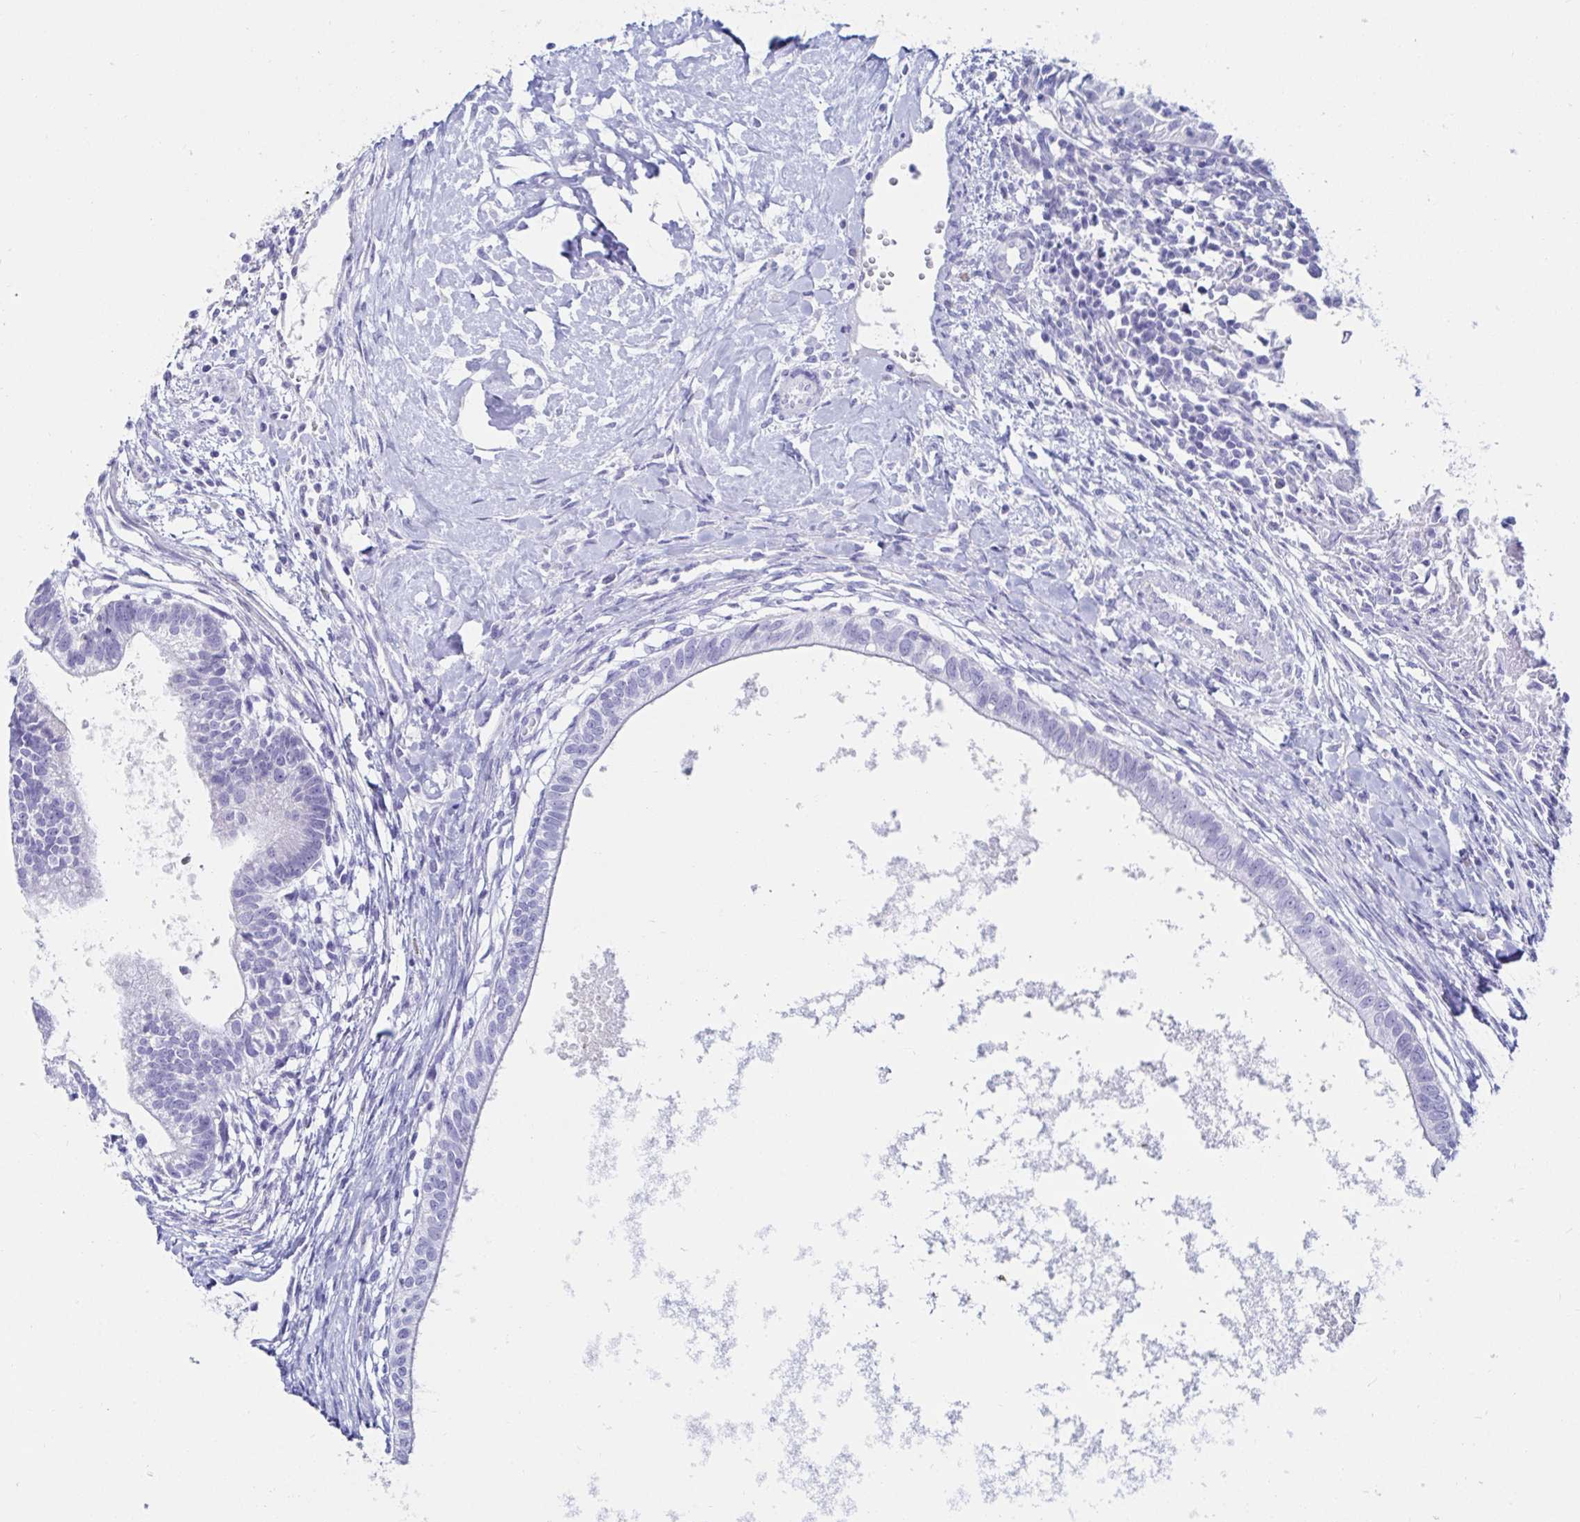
{"staining": {"intensity": "negative", "quantity": "none", "location": "none"}, "tissue": "testis cancer", "cell_type": "Tumor cells", "image_type": "cancer", "snomed": [{"axis": "morphology", "description": "Carcinoma, Embryonal, NOS"}, {"axis": "topography", "description": "Testis"}], "caption": "An immunohistochemistry (IHC) micrograph of embryonal carcinoma (testis) is shown. There is no staining in tumor cells of embryonal carcinoma (testis). Nuclei are stained in blue.", "gene": "C4orf17", "patient": {"sex": "male", "age": 37}}